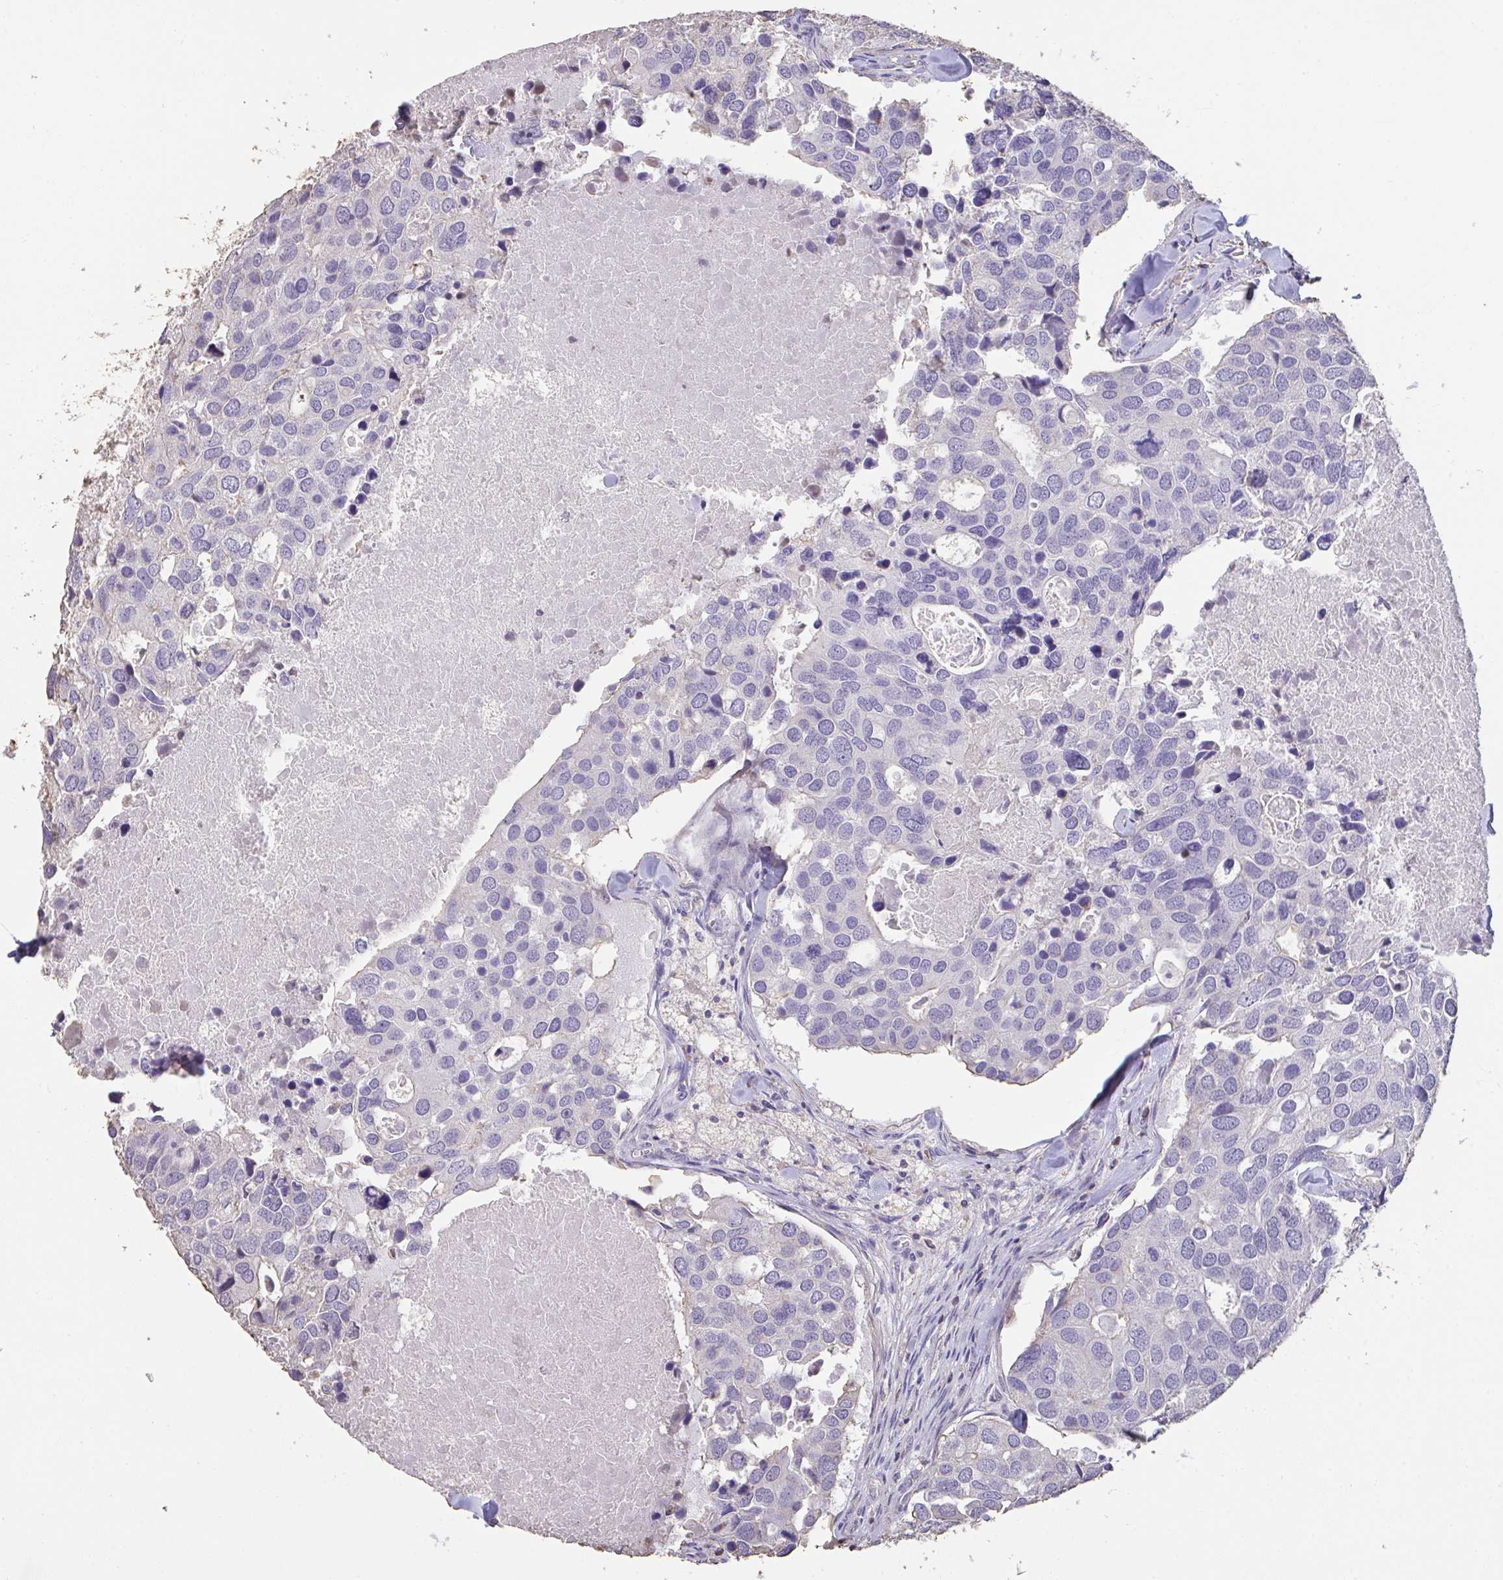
{"staining": {"intensity": "negative", "quantity": "none", "location": "none"}, "tissue": "breast cancer", "cell_type": "Tumor cells", "image_type": "cancer", "snomed": [{"axis": "morphology", "description": "Duct carcinoma"}, {"axis": "topography", "description": "Breast"}], "caption": "This is an immunohistochemistry image of human breast cancer (infiltrating ductal carcinoma). There is no expression in tumor cells.", "gene": "IL23R", "patient": {"sex": "female", "age": 83}}